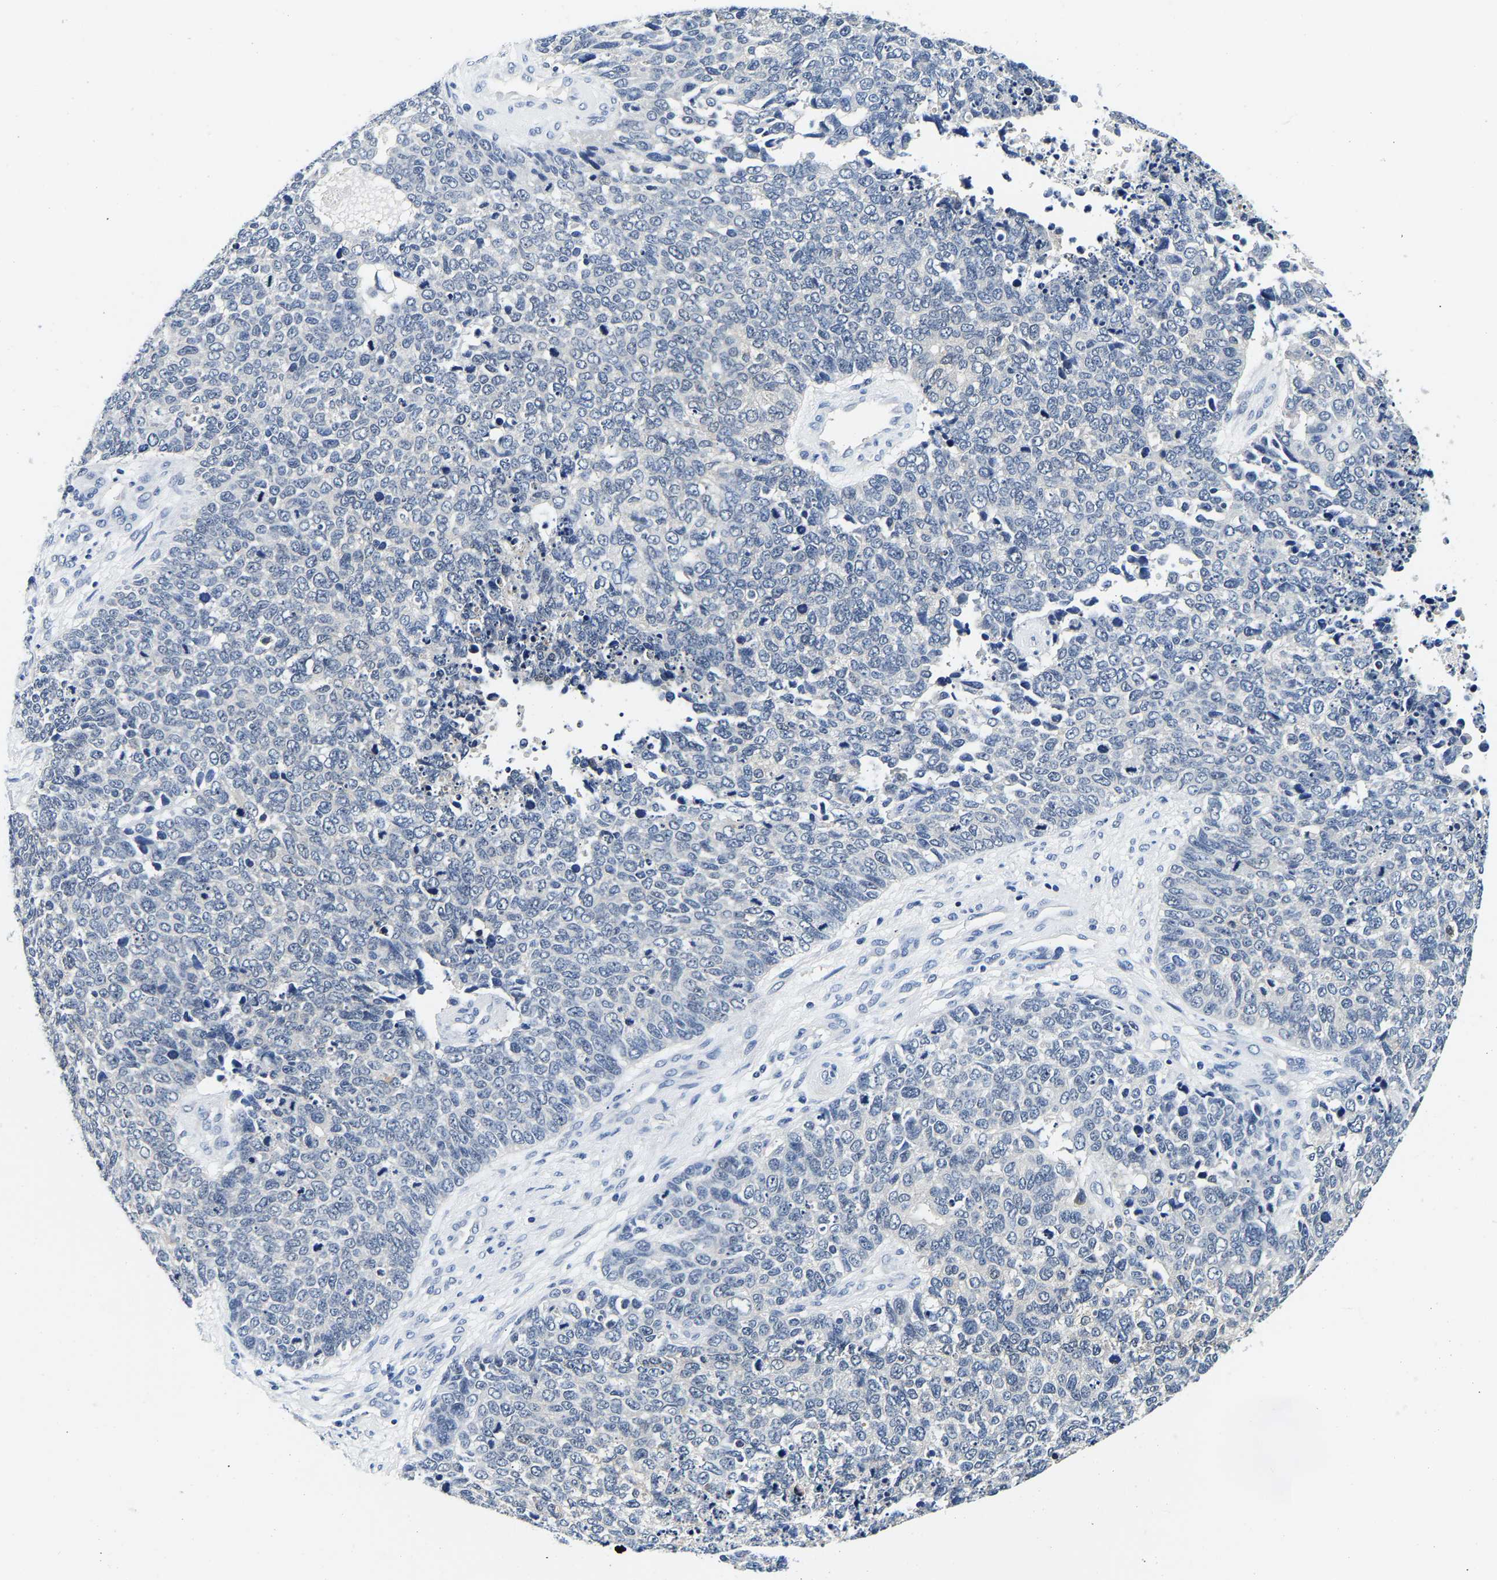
{"staining": {"intensity": "negative", "quantity": "none", "location": "none"}, "tissue": "cervical cancer", "cell_type": "Tumor cells", "image_type": "cancer", "snomed": [{"axis": "morphology", "description": "Squamous cell carcinoma, NOS"}, {"axis": "topography", "description": "Cervix"}], "caption": "The image reveals no significant staining in tumor cells of cervical cancer.", "gene": "UCHL3", "patient": {"sex": "female", "age": 63}}